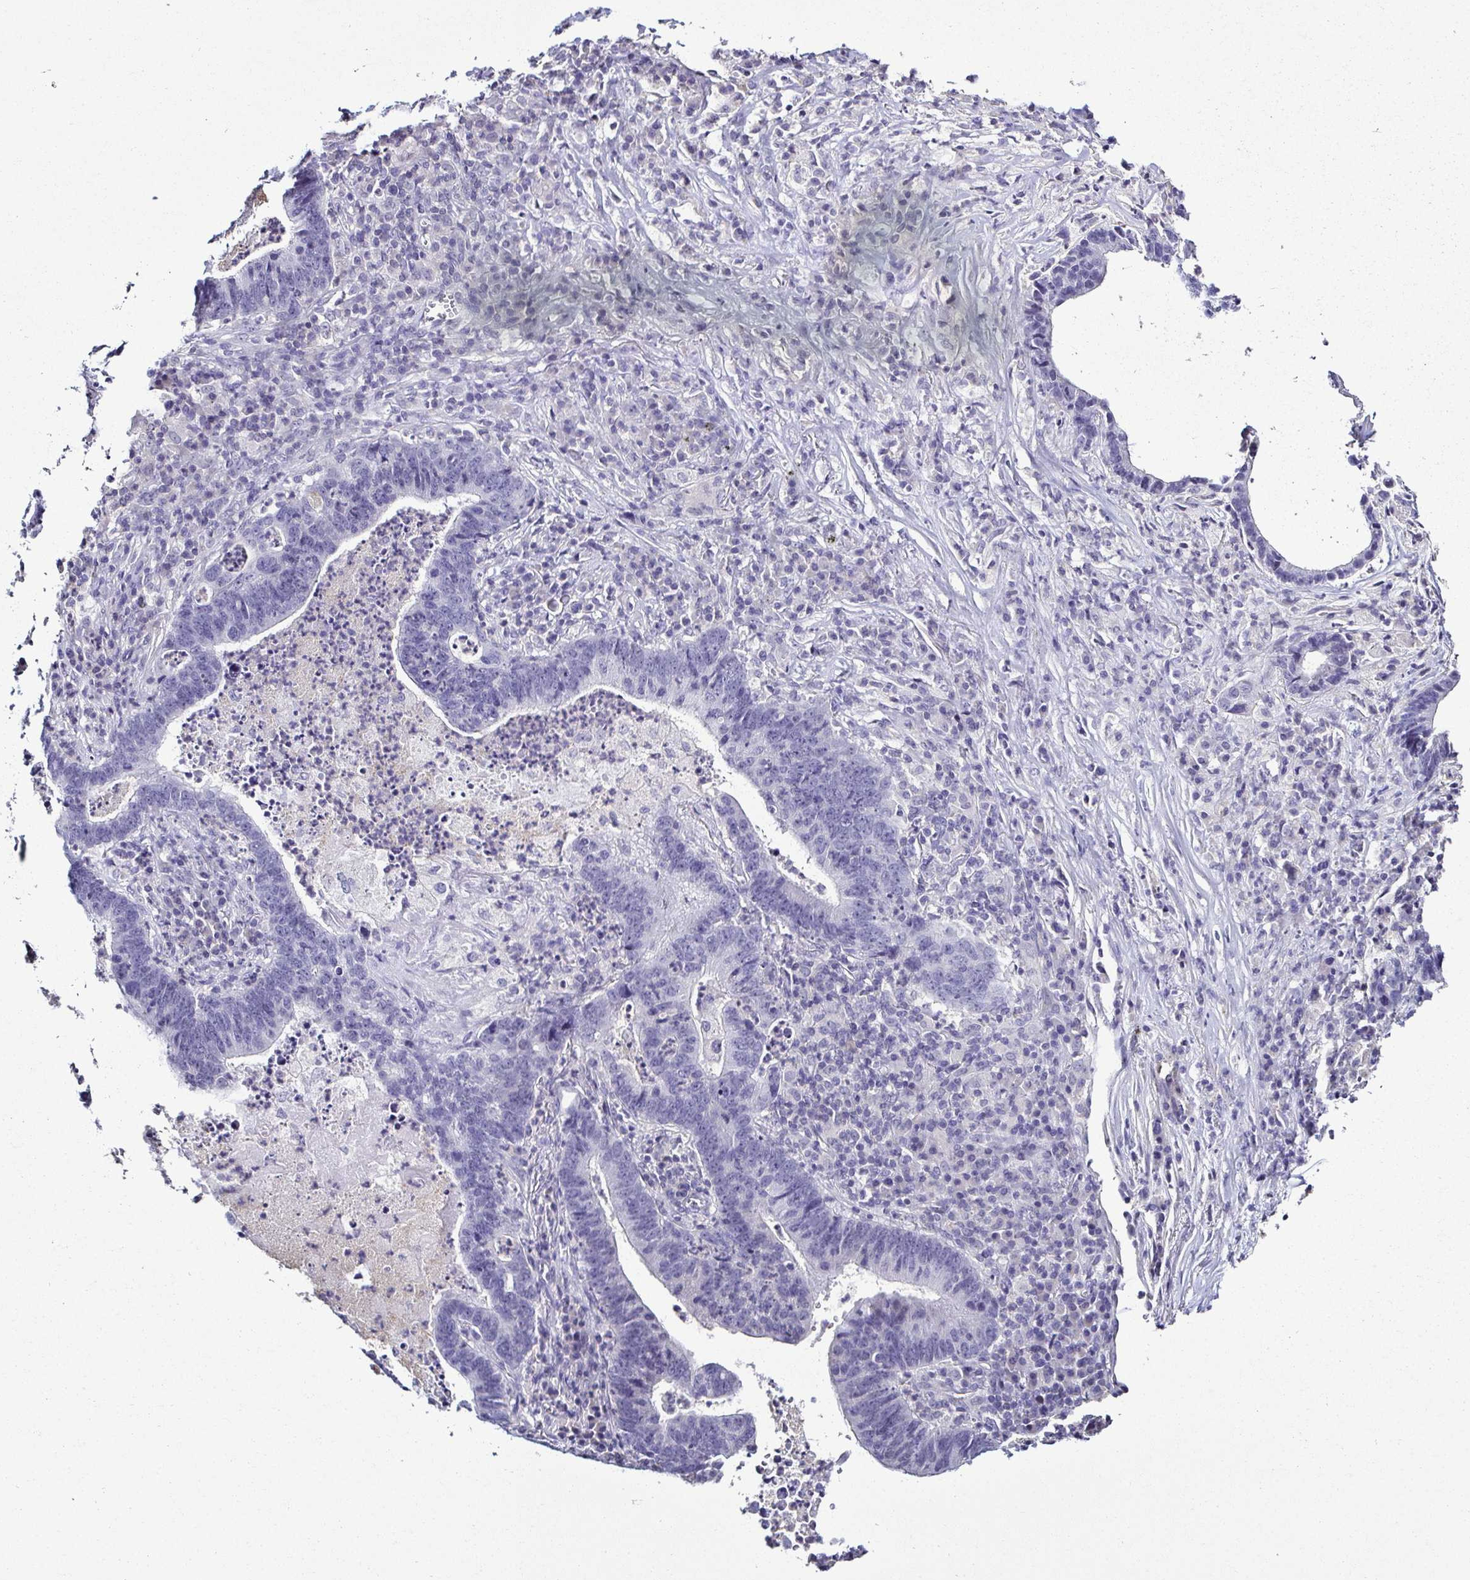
{"staining": {"intensity": "negative", "quantity": "none", "location": "none"}, "tissue": "lung cancer", "cell_type": "Tumor cells", "image_type": "cancer", "snomed": [{"axis": "morphology", "description": "Aneuploidy"}, {"axis": "morphology", "description": "Adenocarcinoma, NOS"}, {"axis": "morphology", "description": "Adenocarcinoma primary or metastatic"}, {"axis": "topography", "description": "Lung"}], "caption": "Tumor cells show no significant staining in lung adenocarcinoma.", "gene": "TNNT2", "patient": {"sex": "female", "age": 75}}